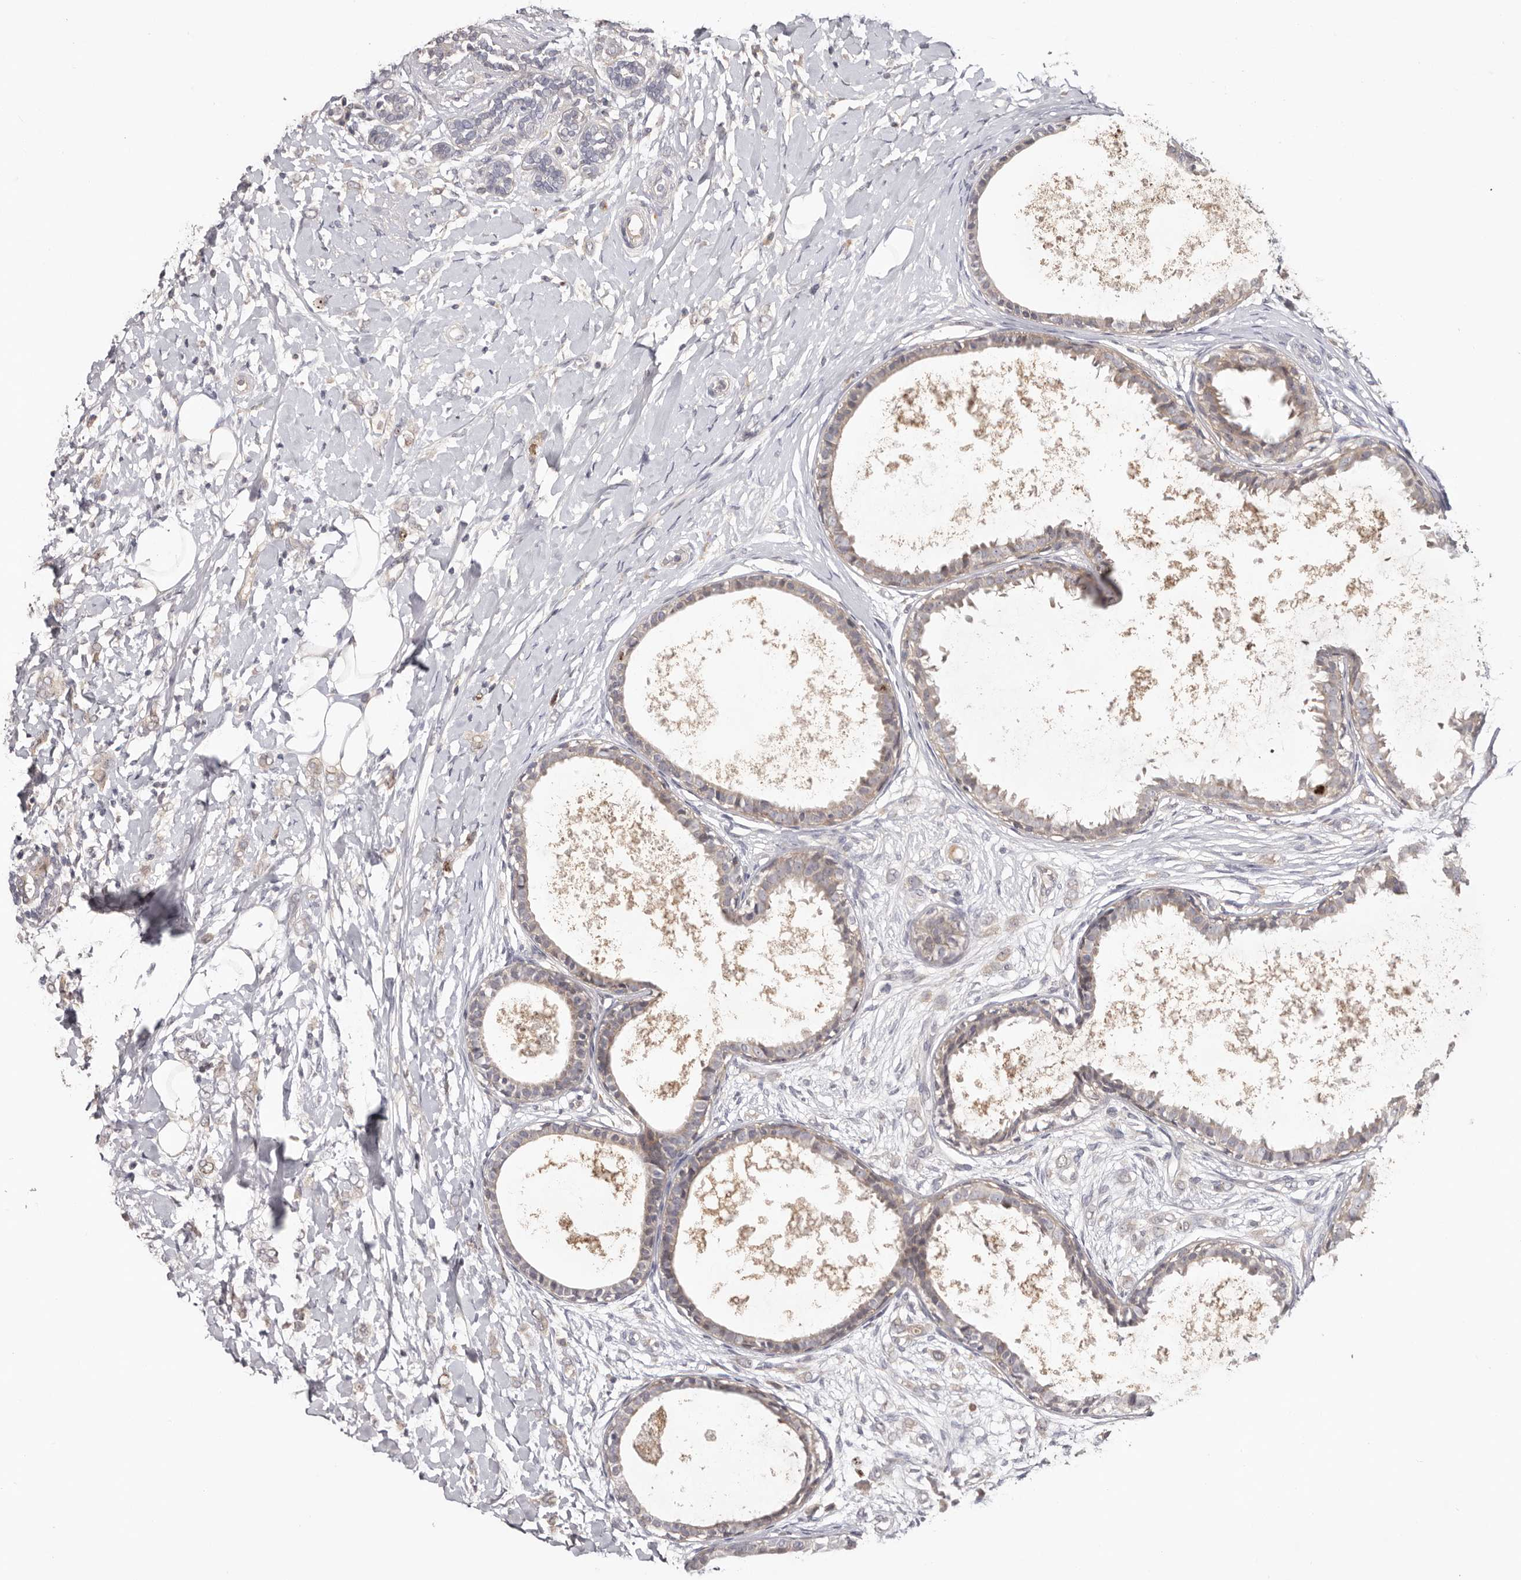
{"staining": {"intensity": "weak", "quantity": "<25%", "location": "cytoplasmic/membranous"}, "tissue": "breast cancer", "cell_type": "Tumor cells", "image_type": "cancer", "snomed": [{"axis": "morphology", "description": "Normal tissue, NOS"}, {"axis": "morphology", "description": "Lobular carcinoma"}, {"axis": "topography", "description": "Breast"}], "caption": "A micrograph of human lobular carcinoma (breast) is negative for staining in tumor cells.", "gene": "CCDC190", "patient": {"sex": "female", "age": 47}}